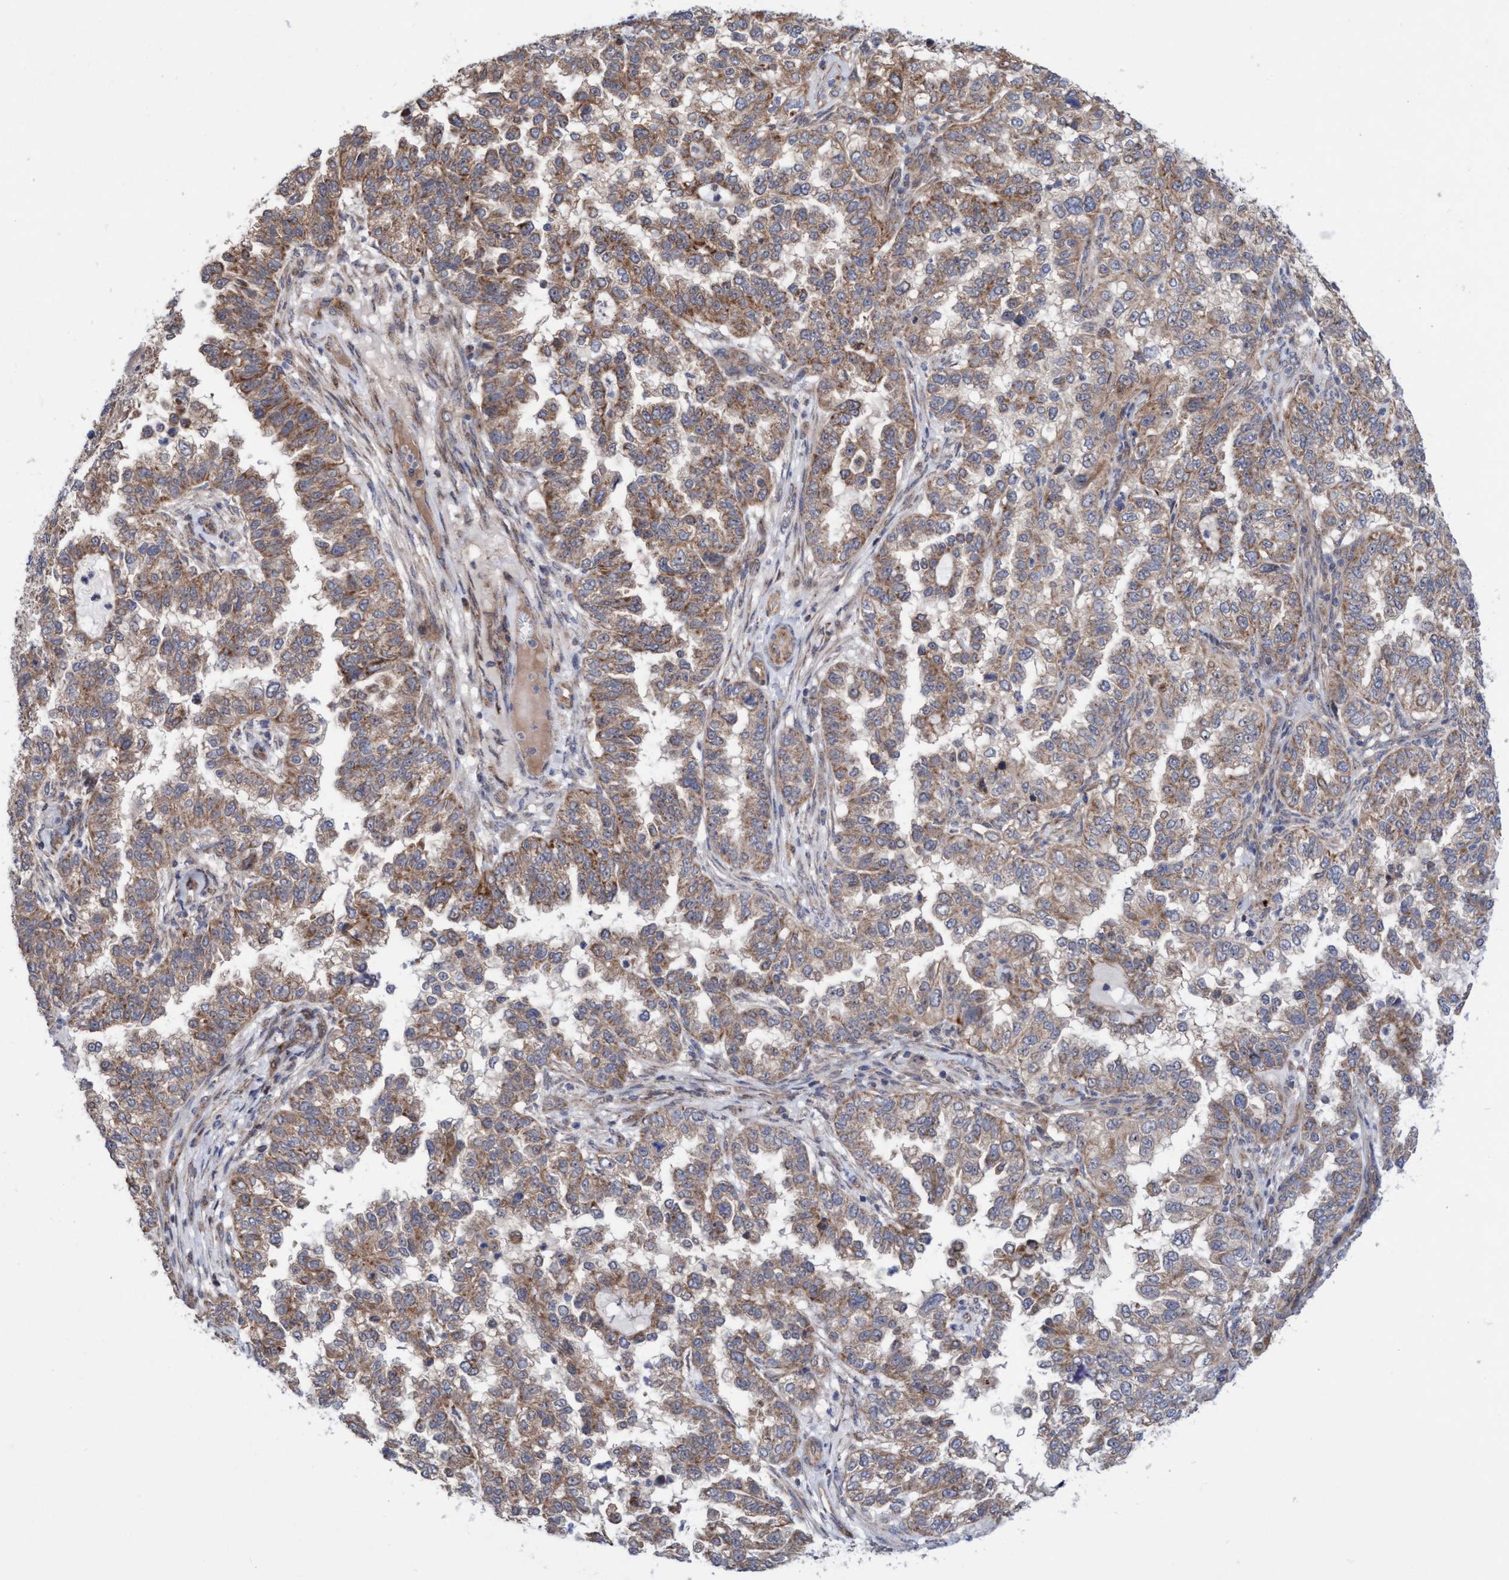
{"staining": {"intensity": "moderate", "quantity": ">75%", "location": "cytoplasmic/membranous"}, "tissue": "endometrial cancer", "cell_type": "Tumor cells", "image_type": "cancer", "snomed": [{"axis": "morphology", "description": "Adenocarcinoma, NOS"}, {"axis": "topography", "description": "Endometrium"}], "caption": "Endometrial adenocarcinoma stained with DAB (3,3'-diaminobenzidine) immunohistochemistry displays medium levels of moderate cytoplasmic/membranous staining in approximately >75% of tumor cells.", "gene": "P2RY14", "patient": {"sex": "female", "age": 85}}